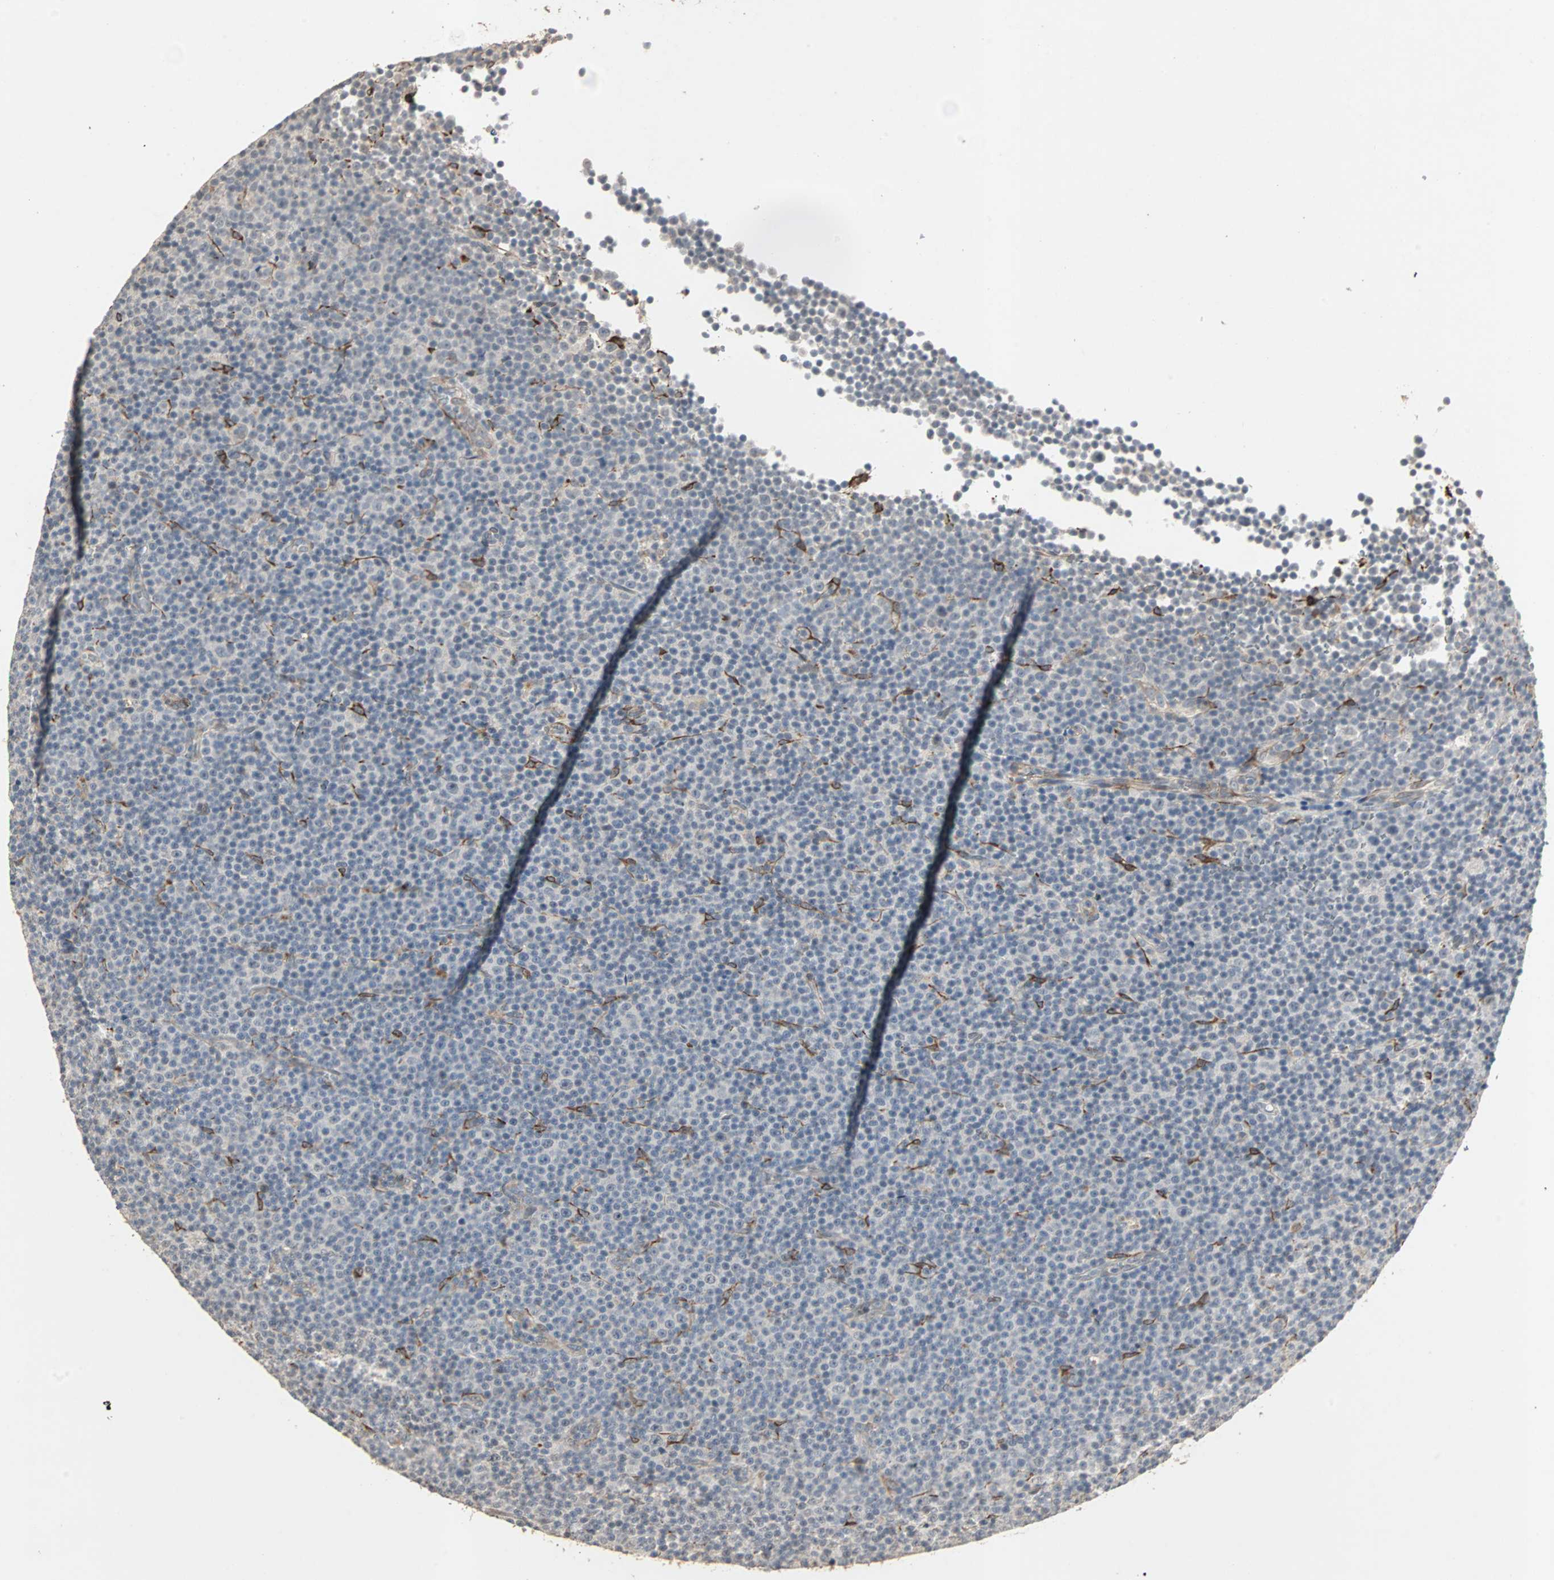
{"staining": {"intensity": "weak", "quantity": "<25%", "location": "cytoplasmic/membranous"}, "tissue": "lymphoma", "cell_type": "Tumor cells", "image_type": "cancer", "snomed": [{"axis": "morphology", "description": "Malignant lymphoma, non-Hodgkin's type, Low grade"}, {"axis": "topography", "description": "Lymph node"}], "caption": "Immunohistochemical staining of malignant lymphoma, non-Hodgkin's type (low-grade) demonstrates no significant positivity in tumor cells.", "gene": "TRPV4", "patient": {"sex": "female", "age": 67}}